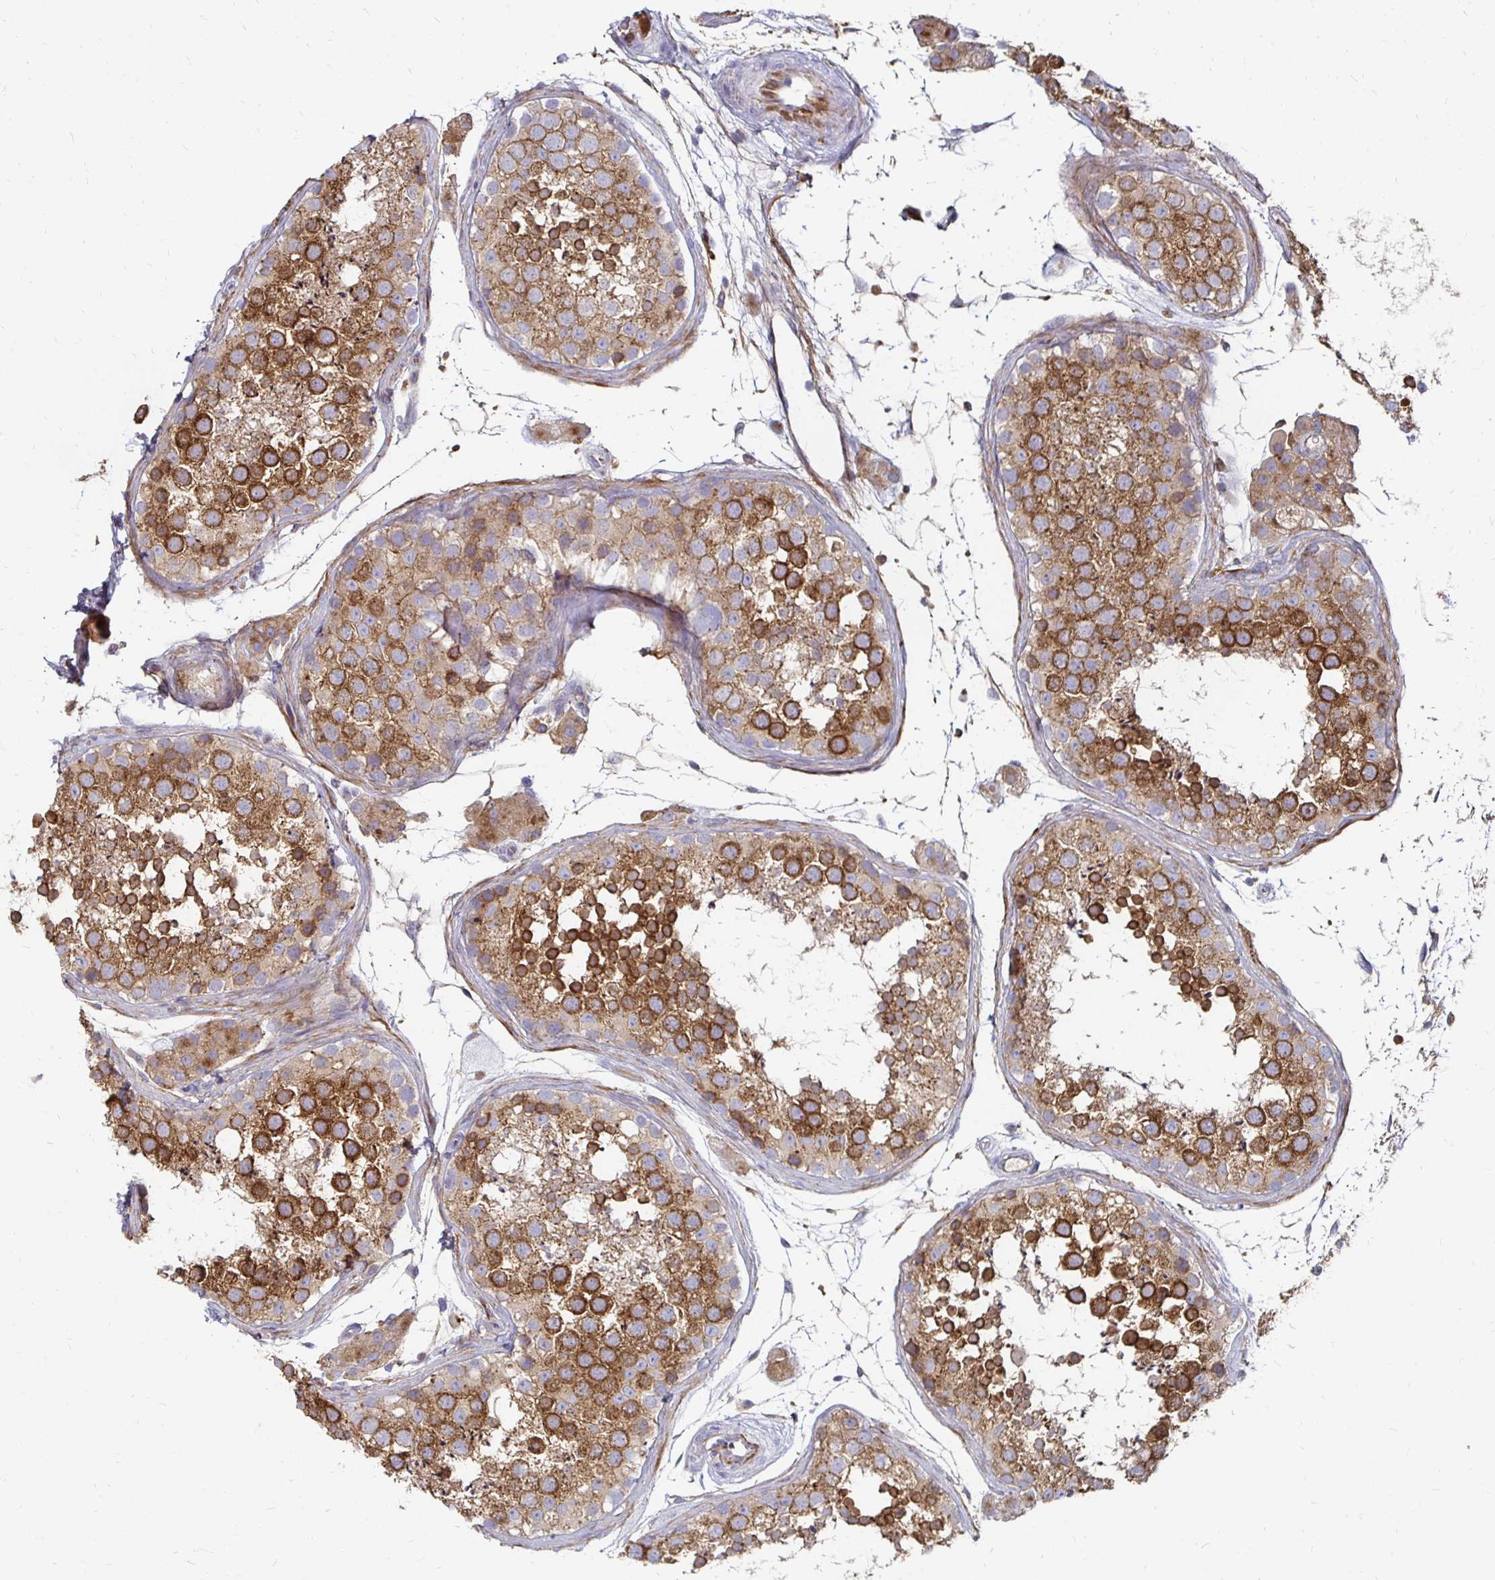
{"staining": {"intensity": "strong", "quantity": ">75%", "location": "cytoplasmic/membranous"}, "tissue": "testis", "cell_type": "Cells in seminiferous ducts", "image_type": "normal", "snomed": [{"axis": "morphology", "description": "Normal tissue, NOS"}, {"axis": "topography", "description": "Testis"}], "caption": "A high amount of strong cytoplasmic/membranous staining is seen in approximately >75% of cells in seminiferous ducts in benign testis. The protein is stained brown, and the nuclei are stained in blue (DAB IHC with brightfield microscopy, high magnification).", "gene": "NCSTN", "patient": {"sex": "male", "age": 41}}